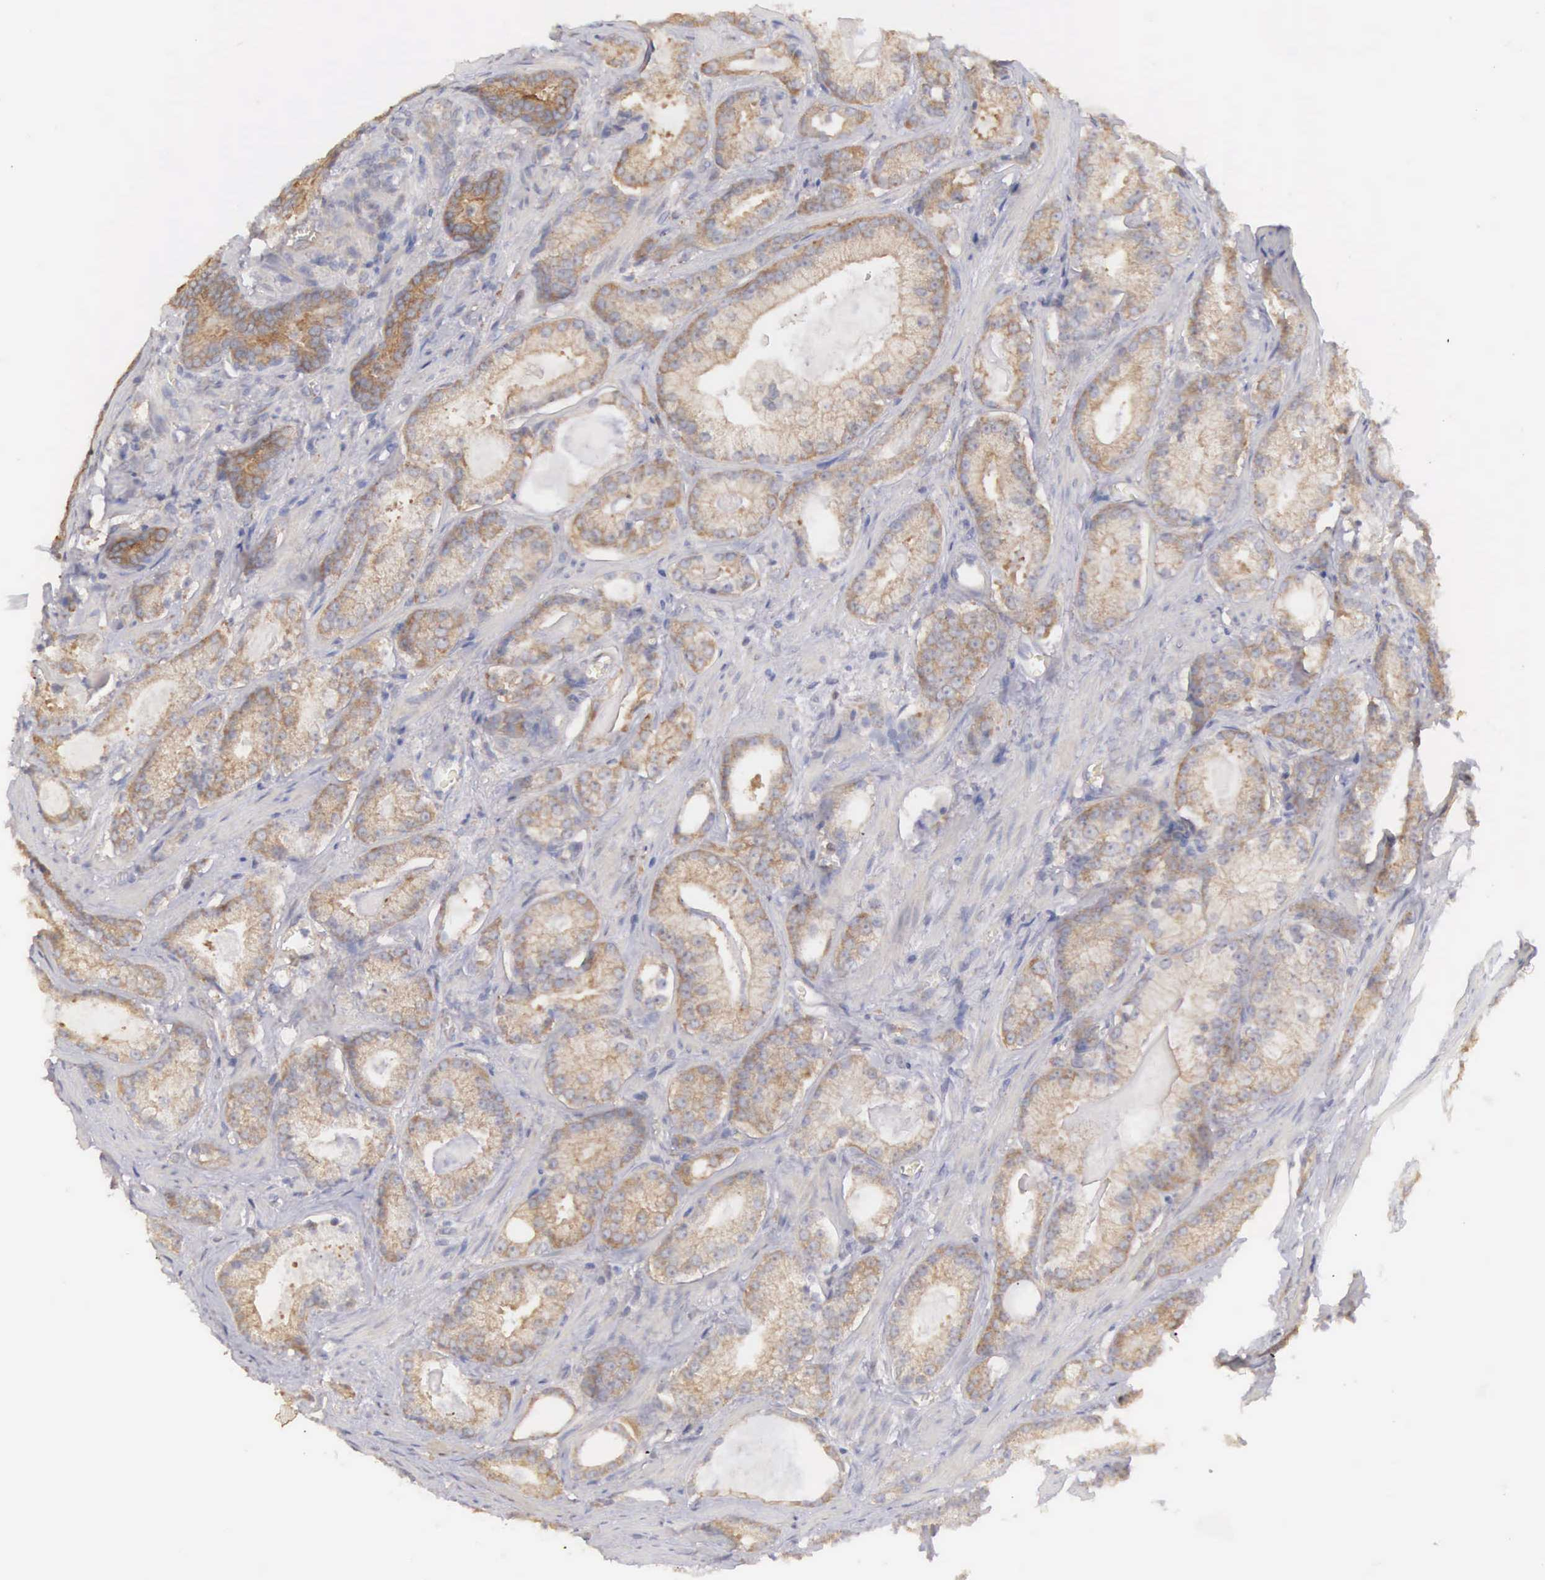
{"staining": {"intensity": "moderate", "quantity": "25%-75%", "location": "cytoplasmic/membranous"}, "tissue": "prostate cancer", "cell_type": "Tumor cells", "image_type": "cancer", "snomed": [{"axis": "morphology", "description": "Adenocarcinoma, Medium grade"}, {"axis": "topography", "description": "Prostate"}], "caption": "A micrograph of human prostate cancer stained for a protein demonstrates moderate cytoplasmic/membranous brown staining in tumor cells.", "gene": "TXLNG", "patient": {"sex": "male", "age": 68}}